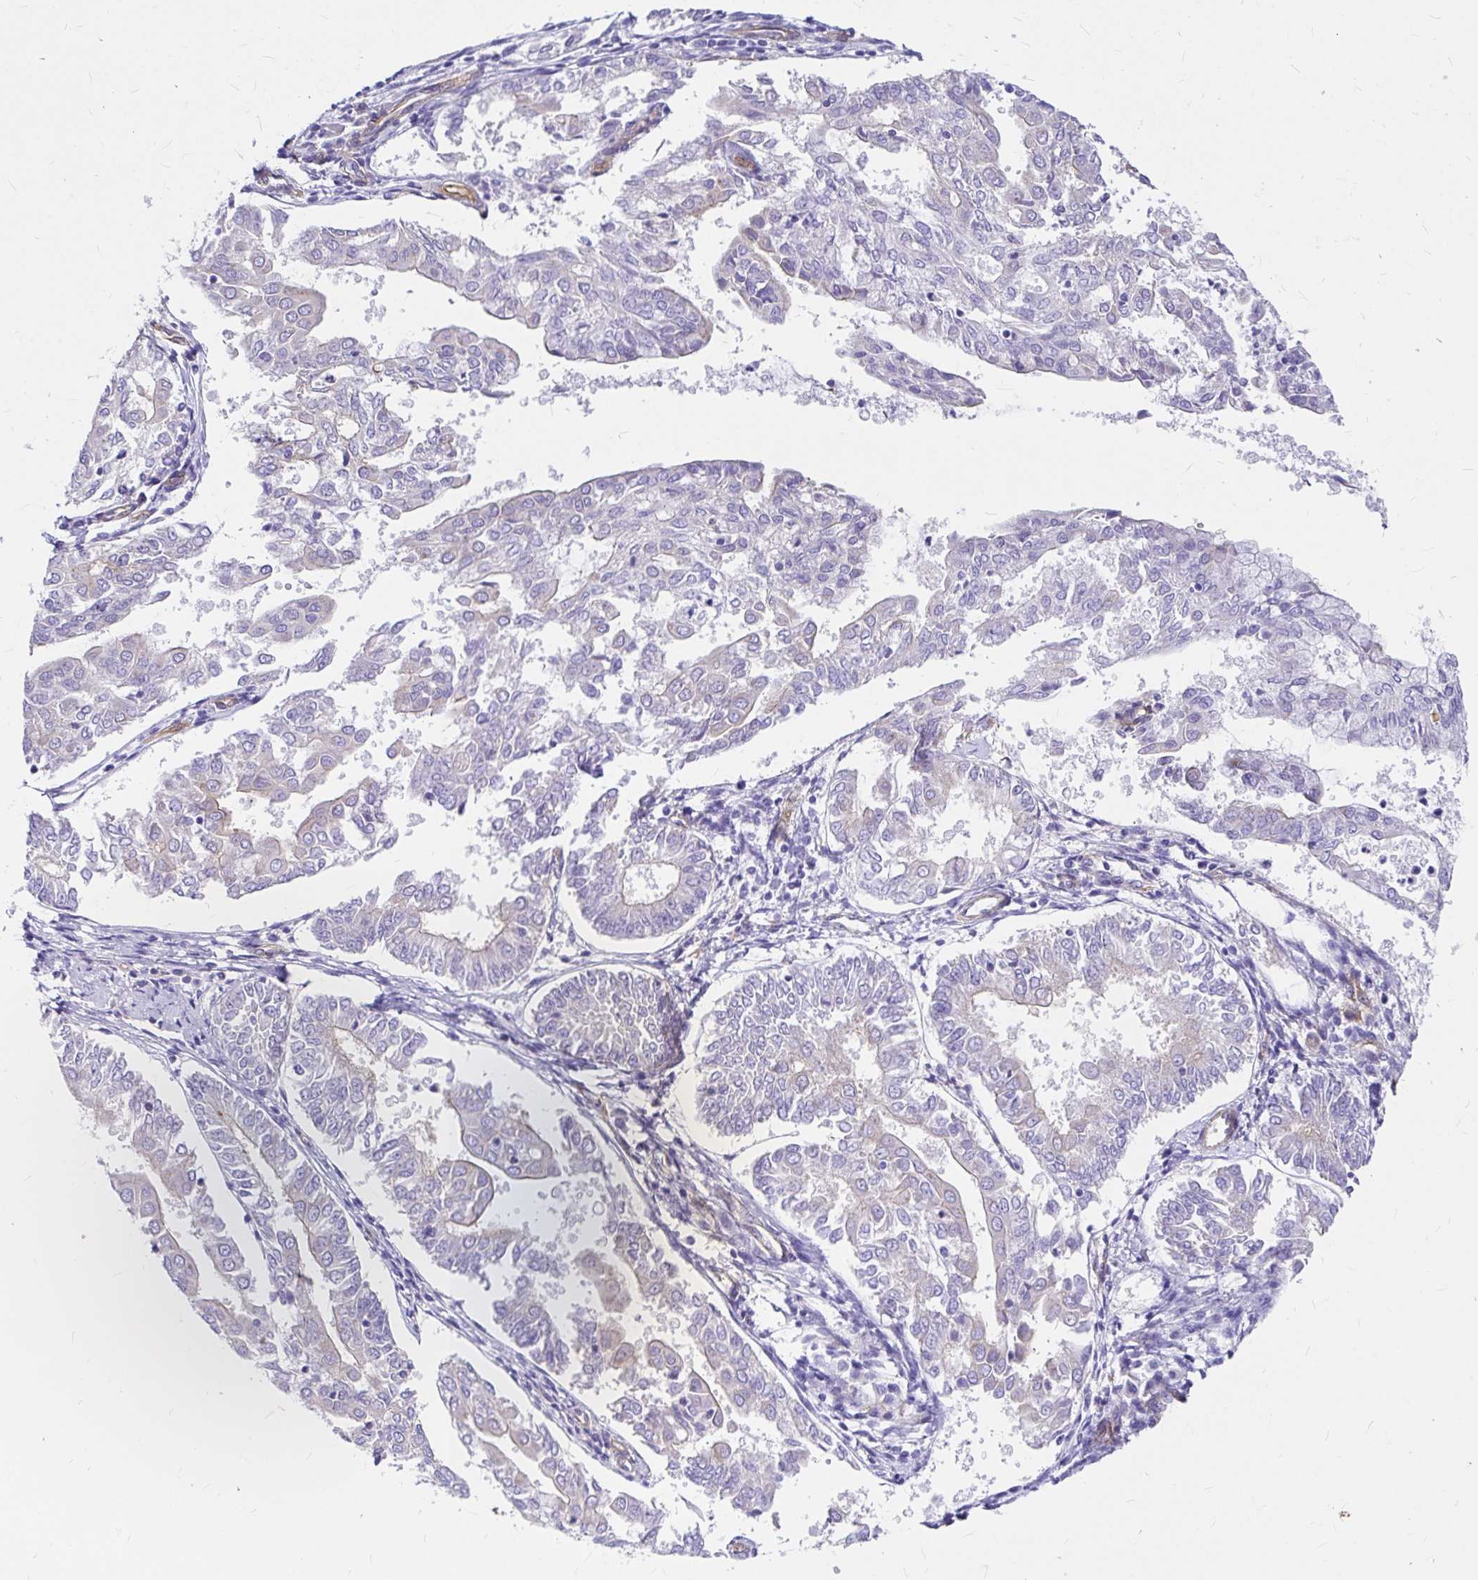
{"staining": {"intensity": "negative", "quantity": "none", "location": "none"}, "tissue": "endometrial cancer", "cell_type": "Tumor cells", "image_type": "cancer", "snomed": [{"axis": "morphology", "description": "Adenocarcinoma, NOS"}, {"axis": "topography", "description": "Endometrium"}], "caption": "A micrograph of human endometrial cancer (adenocarcinoma) is negative for staining in tumor cells.", "gene": "MYO1B", "patient": {"sex": "female", "age": 68}}